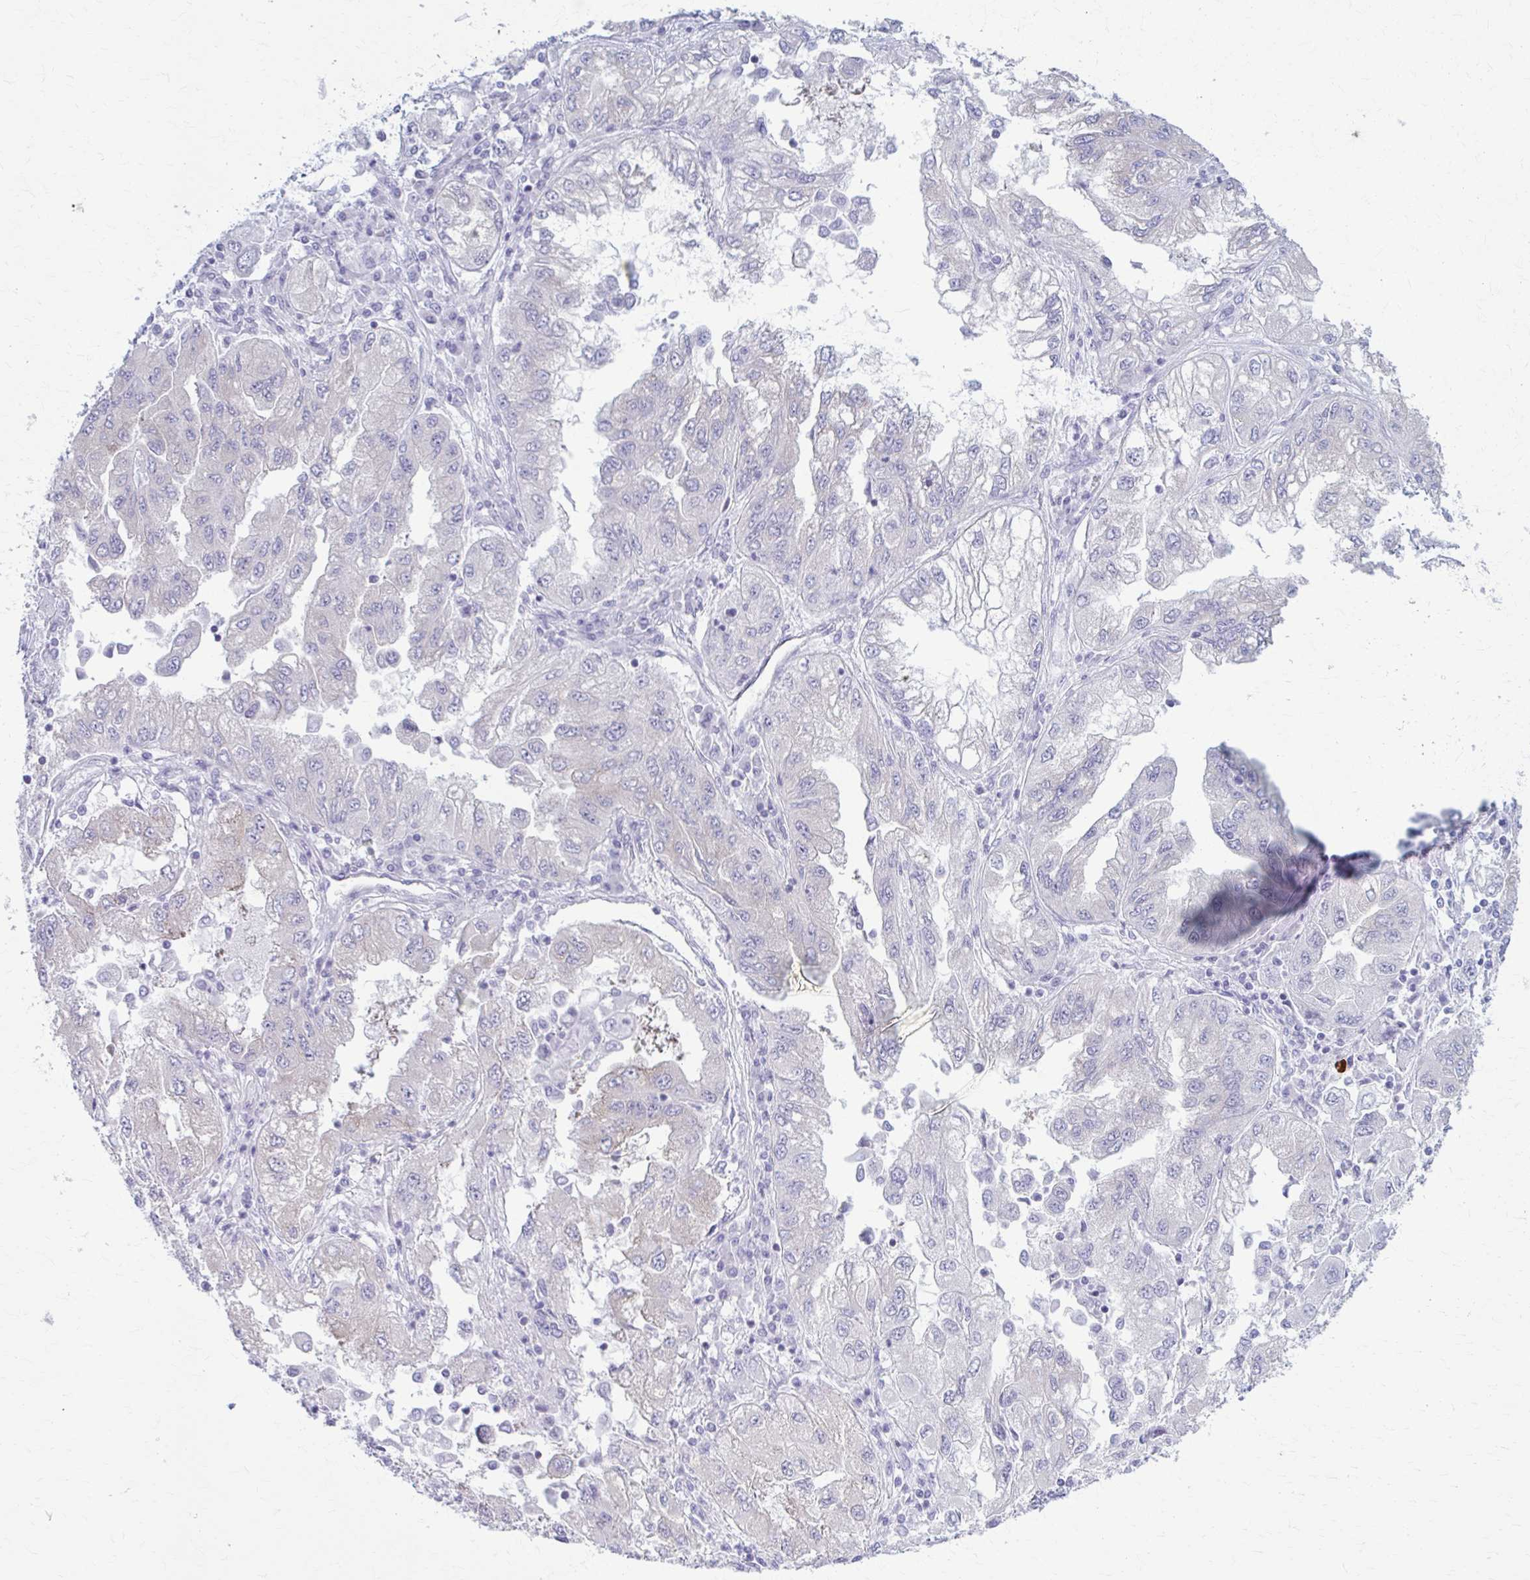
{"staining": {"intensity": "negative", "quantity": "none", "location": "none"}, "tissue": "lung cancer", "cell_type": "Tumor cells", "image_type": "cancer", "snomed": [{"axis": "morphology", "description": "Adenocarcinoma, NOS"}, {"axis": "morphology", "description": "Adenocarcinoma primary or metastatic"}, {"axis": "topography", "description": "Lung"}], "caption": "DAB (3,3'-diaminobenzidine) immunohistochemical staining of human lung cancer (adenocarcinoma primary or metastatic) demonstrates no significant expression in tumor cells.", "gene": "PRKRA", "patient": {"sex": "male", "age": 74}}